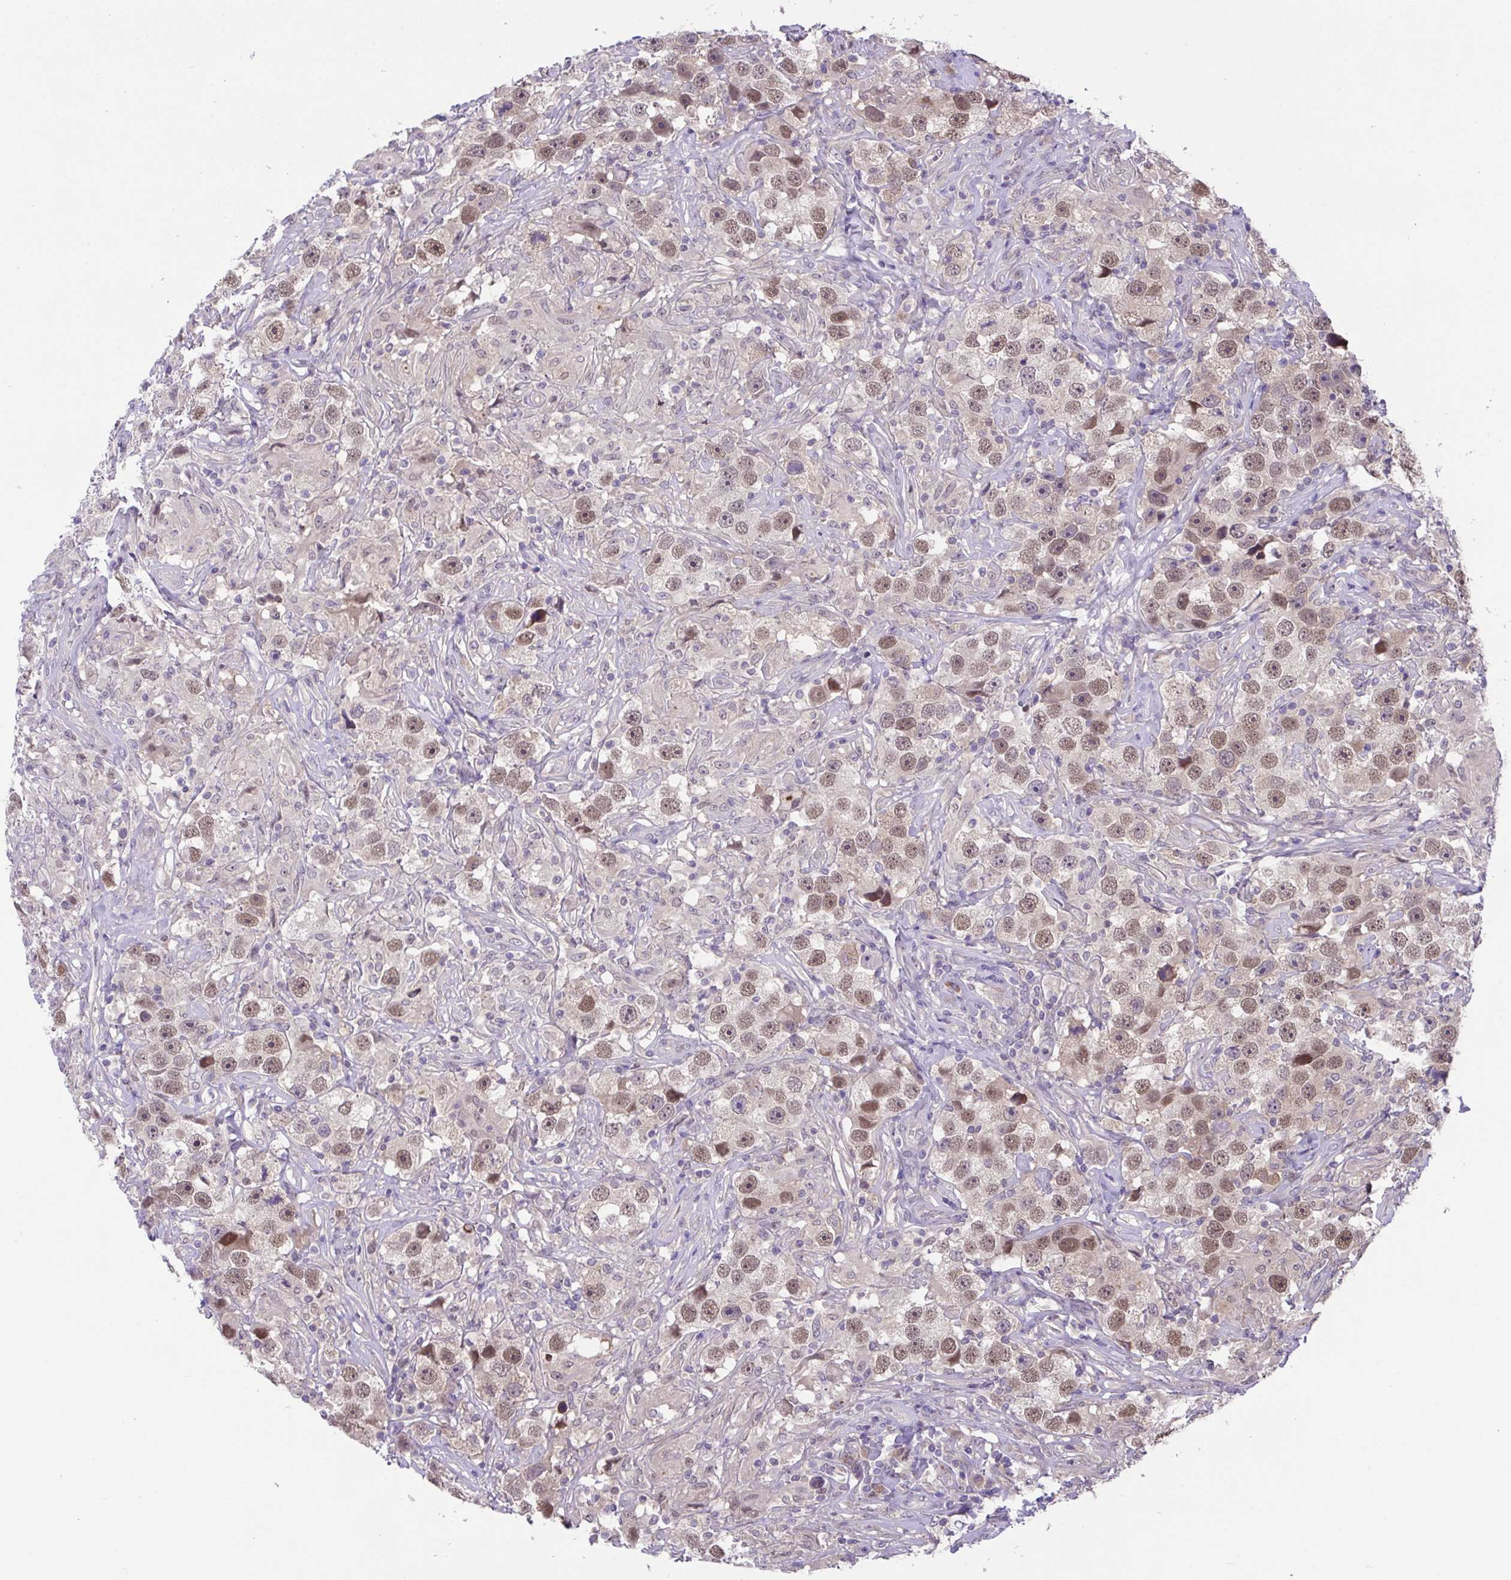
{"staining": {"intensity": "moderate", "quantity": ">75%", "location": "nuclear"}, "tissue": "testis cancer", "cell_type": "Tumor cells", "image_type": "cancer", "snomed": [{"axis": "morphology", "description": "Seminoma, NOS"}, {"axis": "topography", "description": "Testis"}], "caption": "Protein staining shows moderate nuclear expression in about >75% of tumor cells in seminoma (testis).", "gene": "ZNF444", "patient": {"sex": "male", "age": 49}}